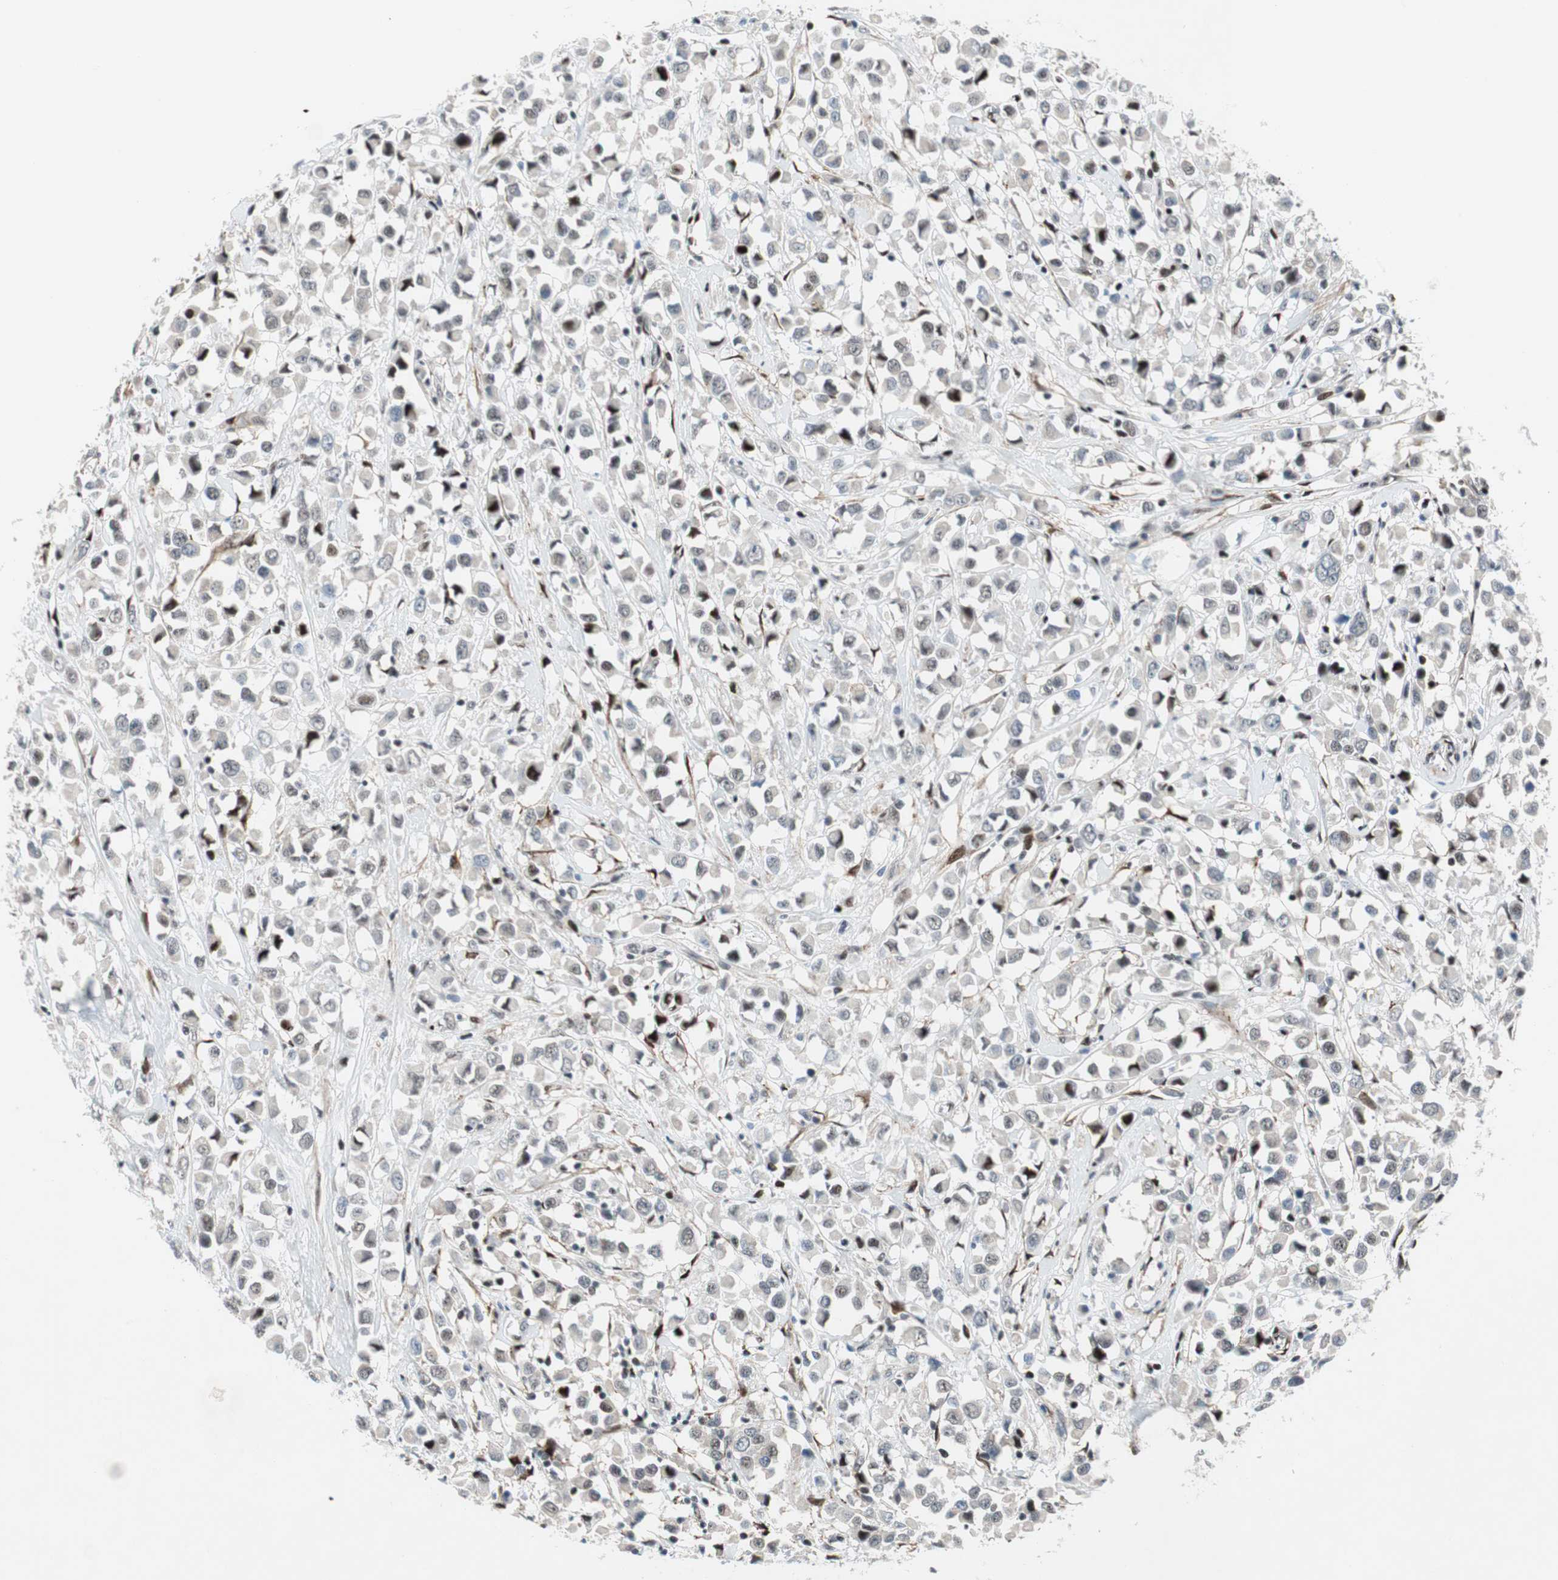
{"staining": {"intensity": "moderate", "quantity": "<25%", "location": "nuclear"}, "tissue": "breast cancer", "cell_type": "Tumor cells", "image_type": "cancer", "snomed": [{"axis": "morphology", "description": "Duct carcinoma"}, {"axis": "topography", "description": "Breast"}], "caption": "This histopathology image displays immunohistochemistry (IHC) staining of breast cancer (invasive ductal carcinoma), with low moderate nuclear staining in approximately <25% of tumor cells.", "gene": "FBXO44", "patient": {"sex": "female", "age": 61}}